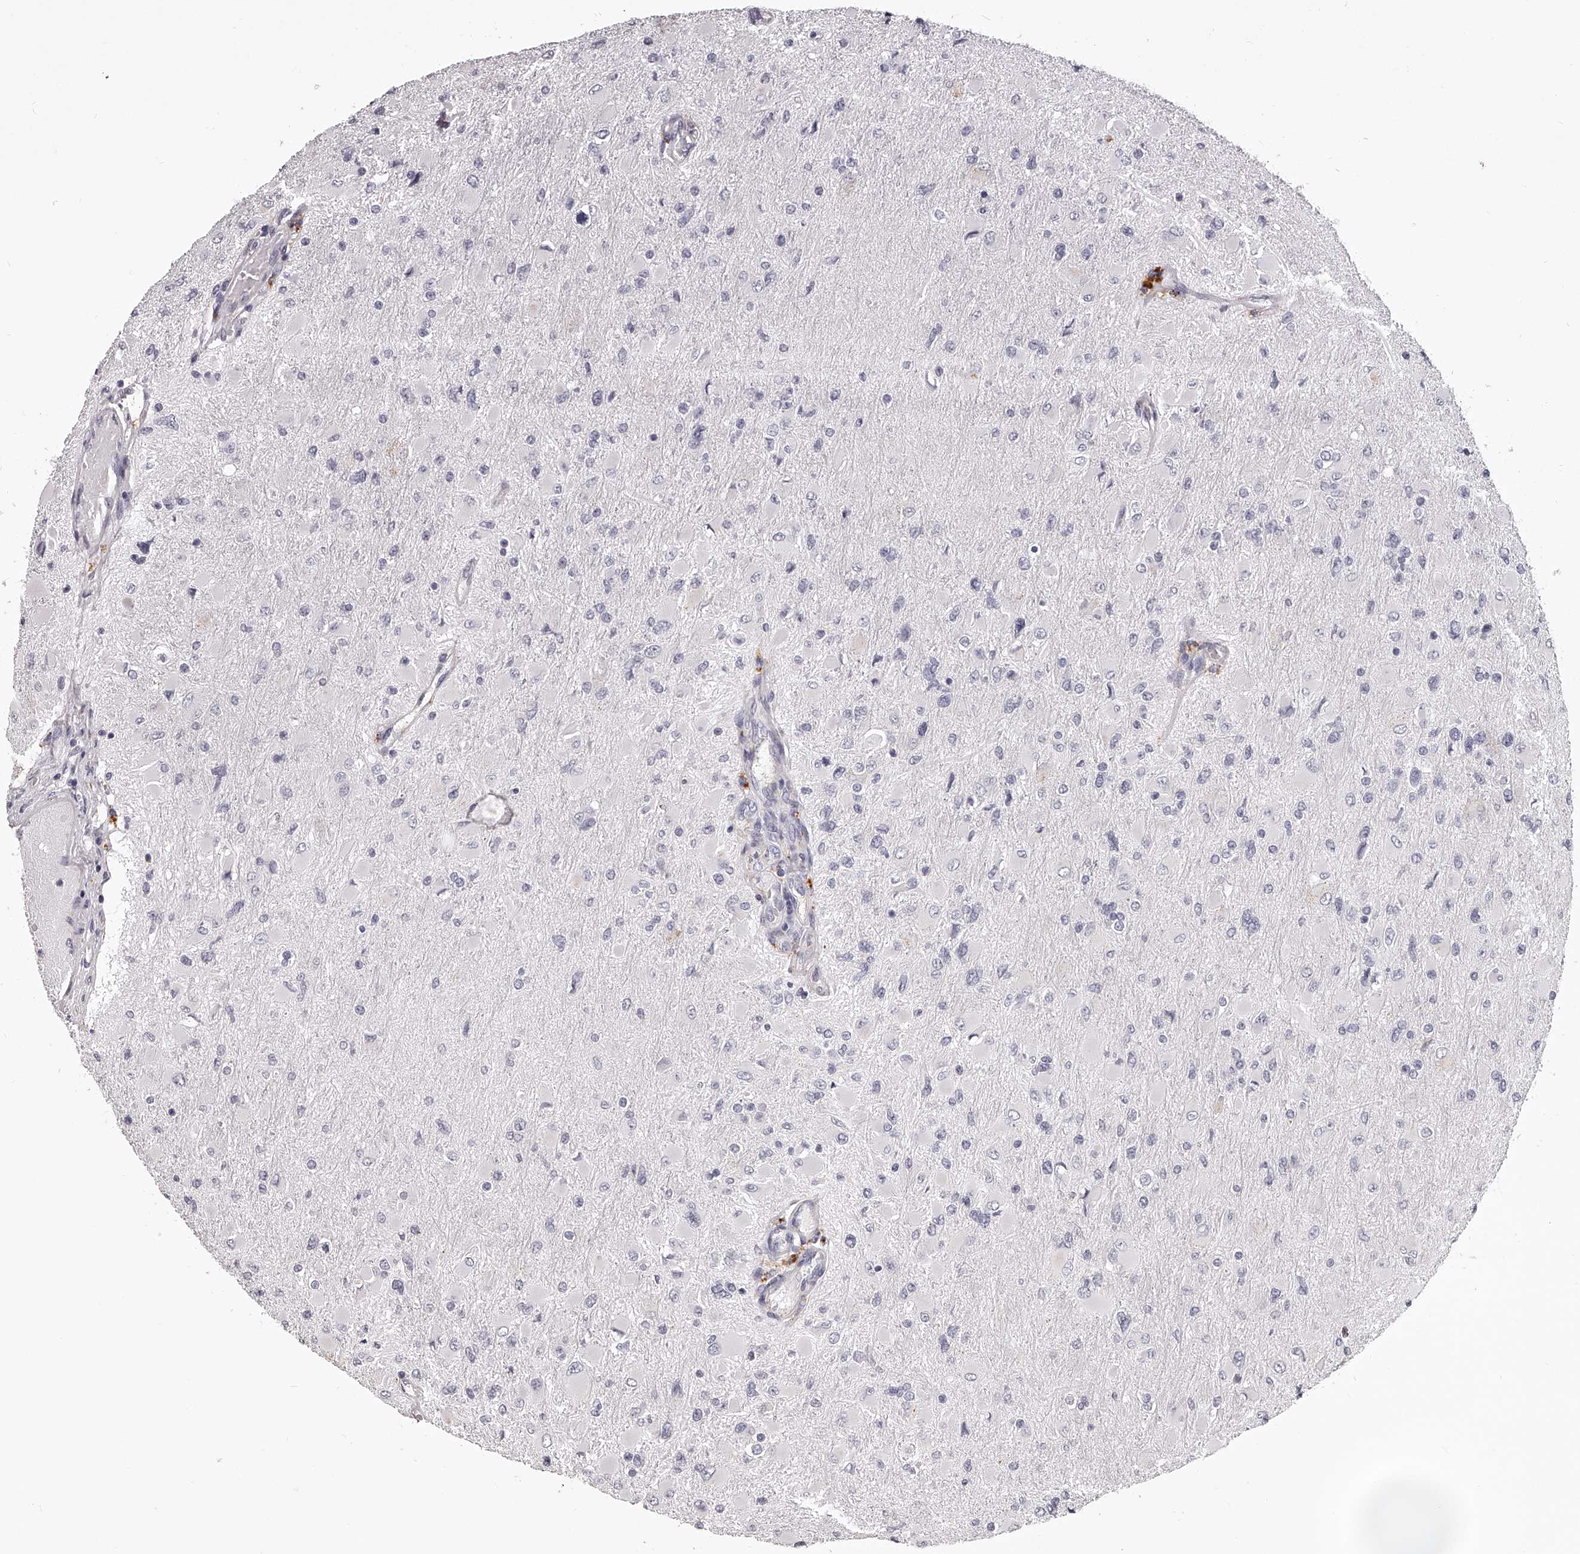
{"staining": {"intensity": "negative", "quantity": "none", "location": "none"}, "tissue": "glioma", "cell_type": "Tumor cells", "image_type": "cancer", "snomed": [{"axis": "morphology", "description": "Glioma, malignant, High grade"}, {"axis": "topography", "description": "Cerebral cortex"}], "caption": "Human glioma stained for a protein using immunohistochemistry (IHC) shows no expression in tumor cells.", "gene": "DMRT1", "patient": {"sex": "female", "age": 36}}